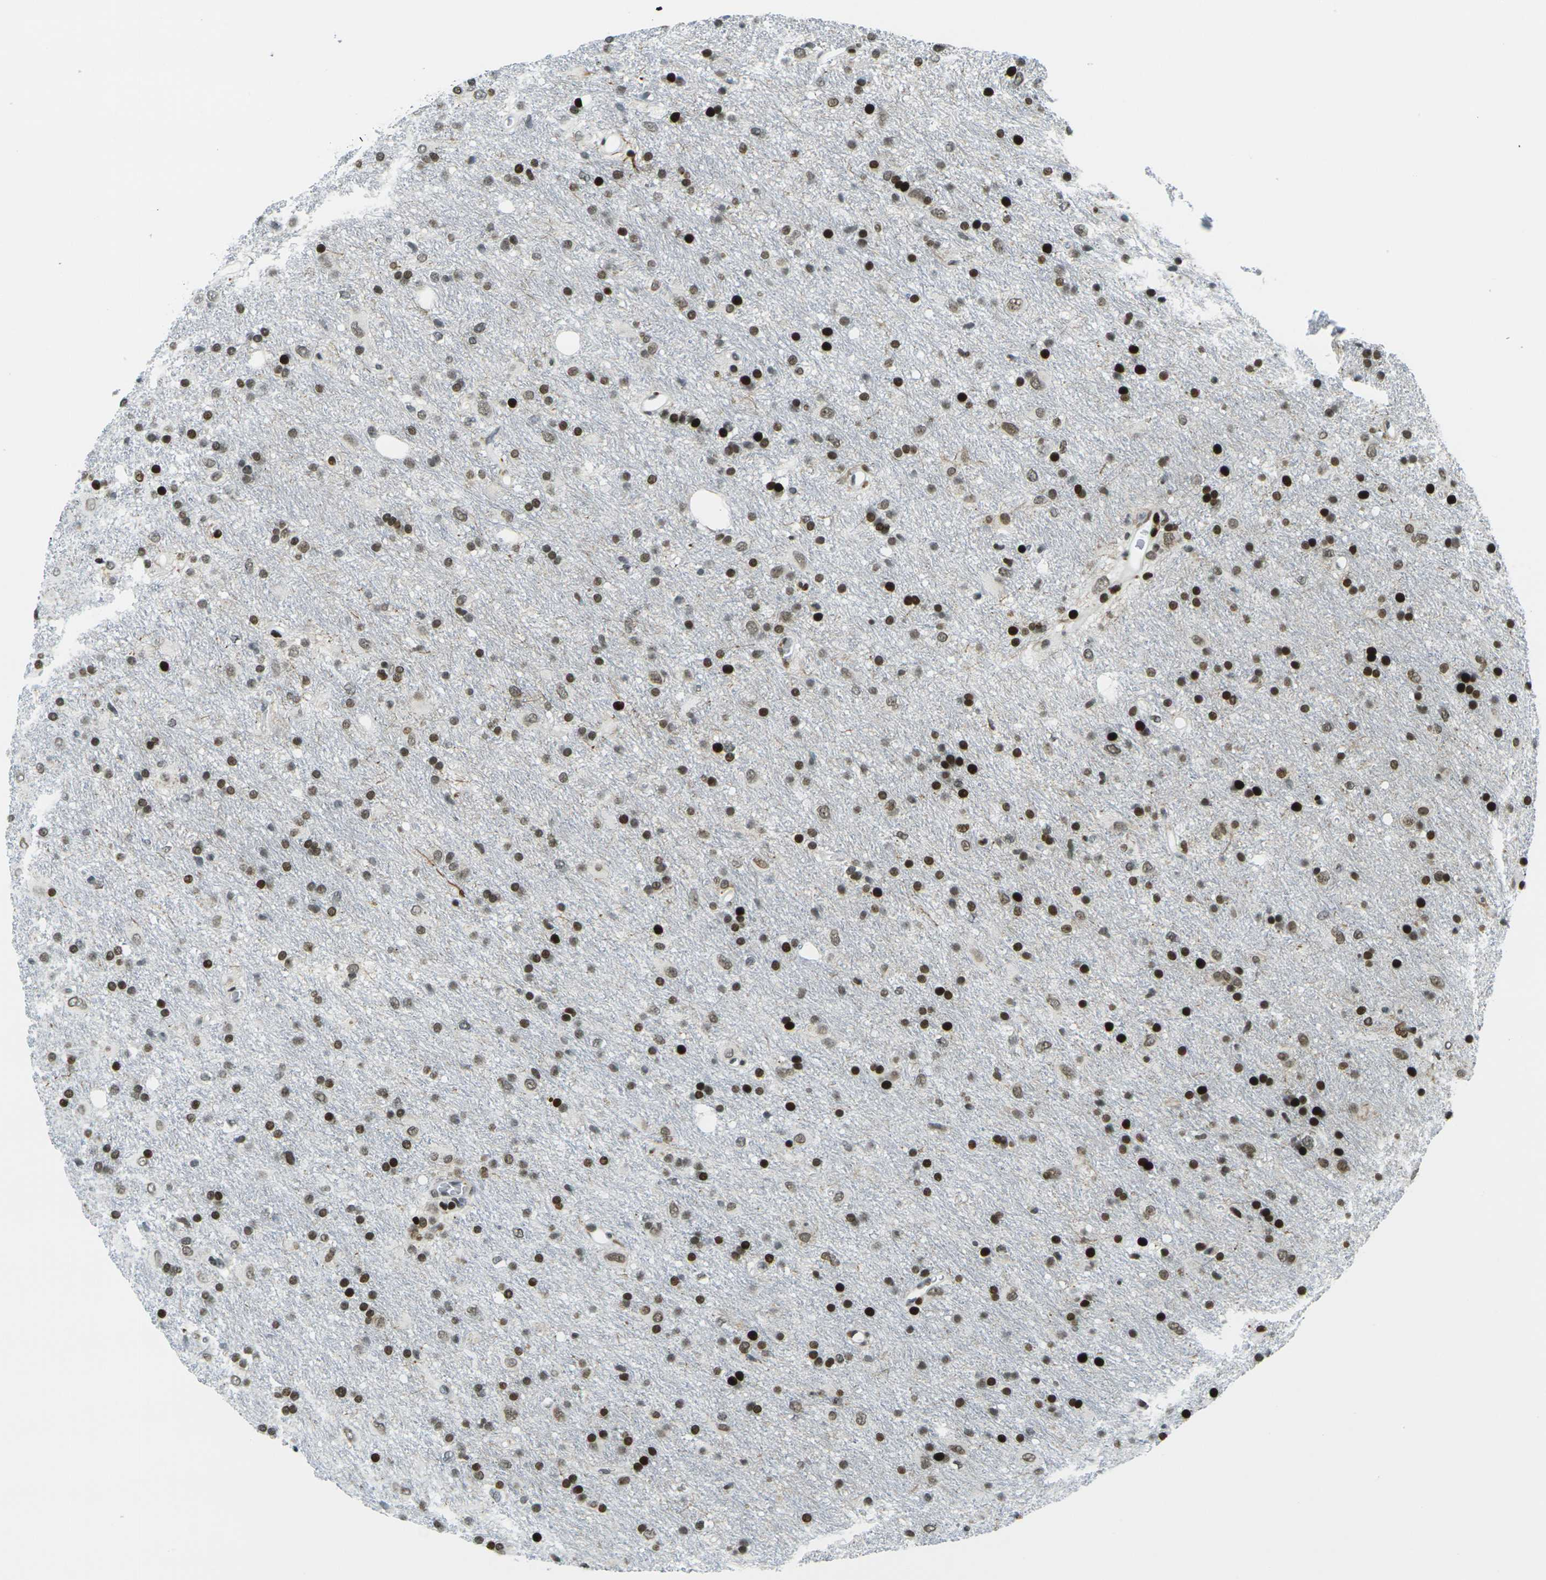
{"staining": {"intensity": "strong", "quantity": "25%-75%", "location": "nuclear"}, "tissue": "glioma", "cell_type": "Tumor cells", "image_type": "cancer", "snomed": [{"axis": "morphology", "description": "Glioma, malignant, Low grade"}, {"axis": "topography", "description": "Brain"}], "caption": "Glioma stained with immunohistochemistry displays strong nuclear staining in approximately 25%-75% of tumor cells.", "gene": "H3-3A", "patient": {"sex": "male", "age": 77}}